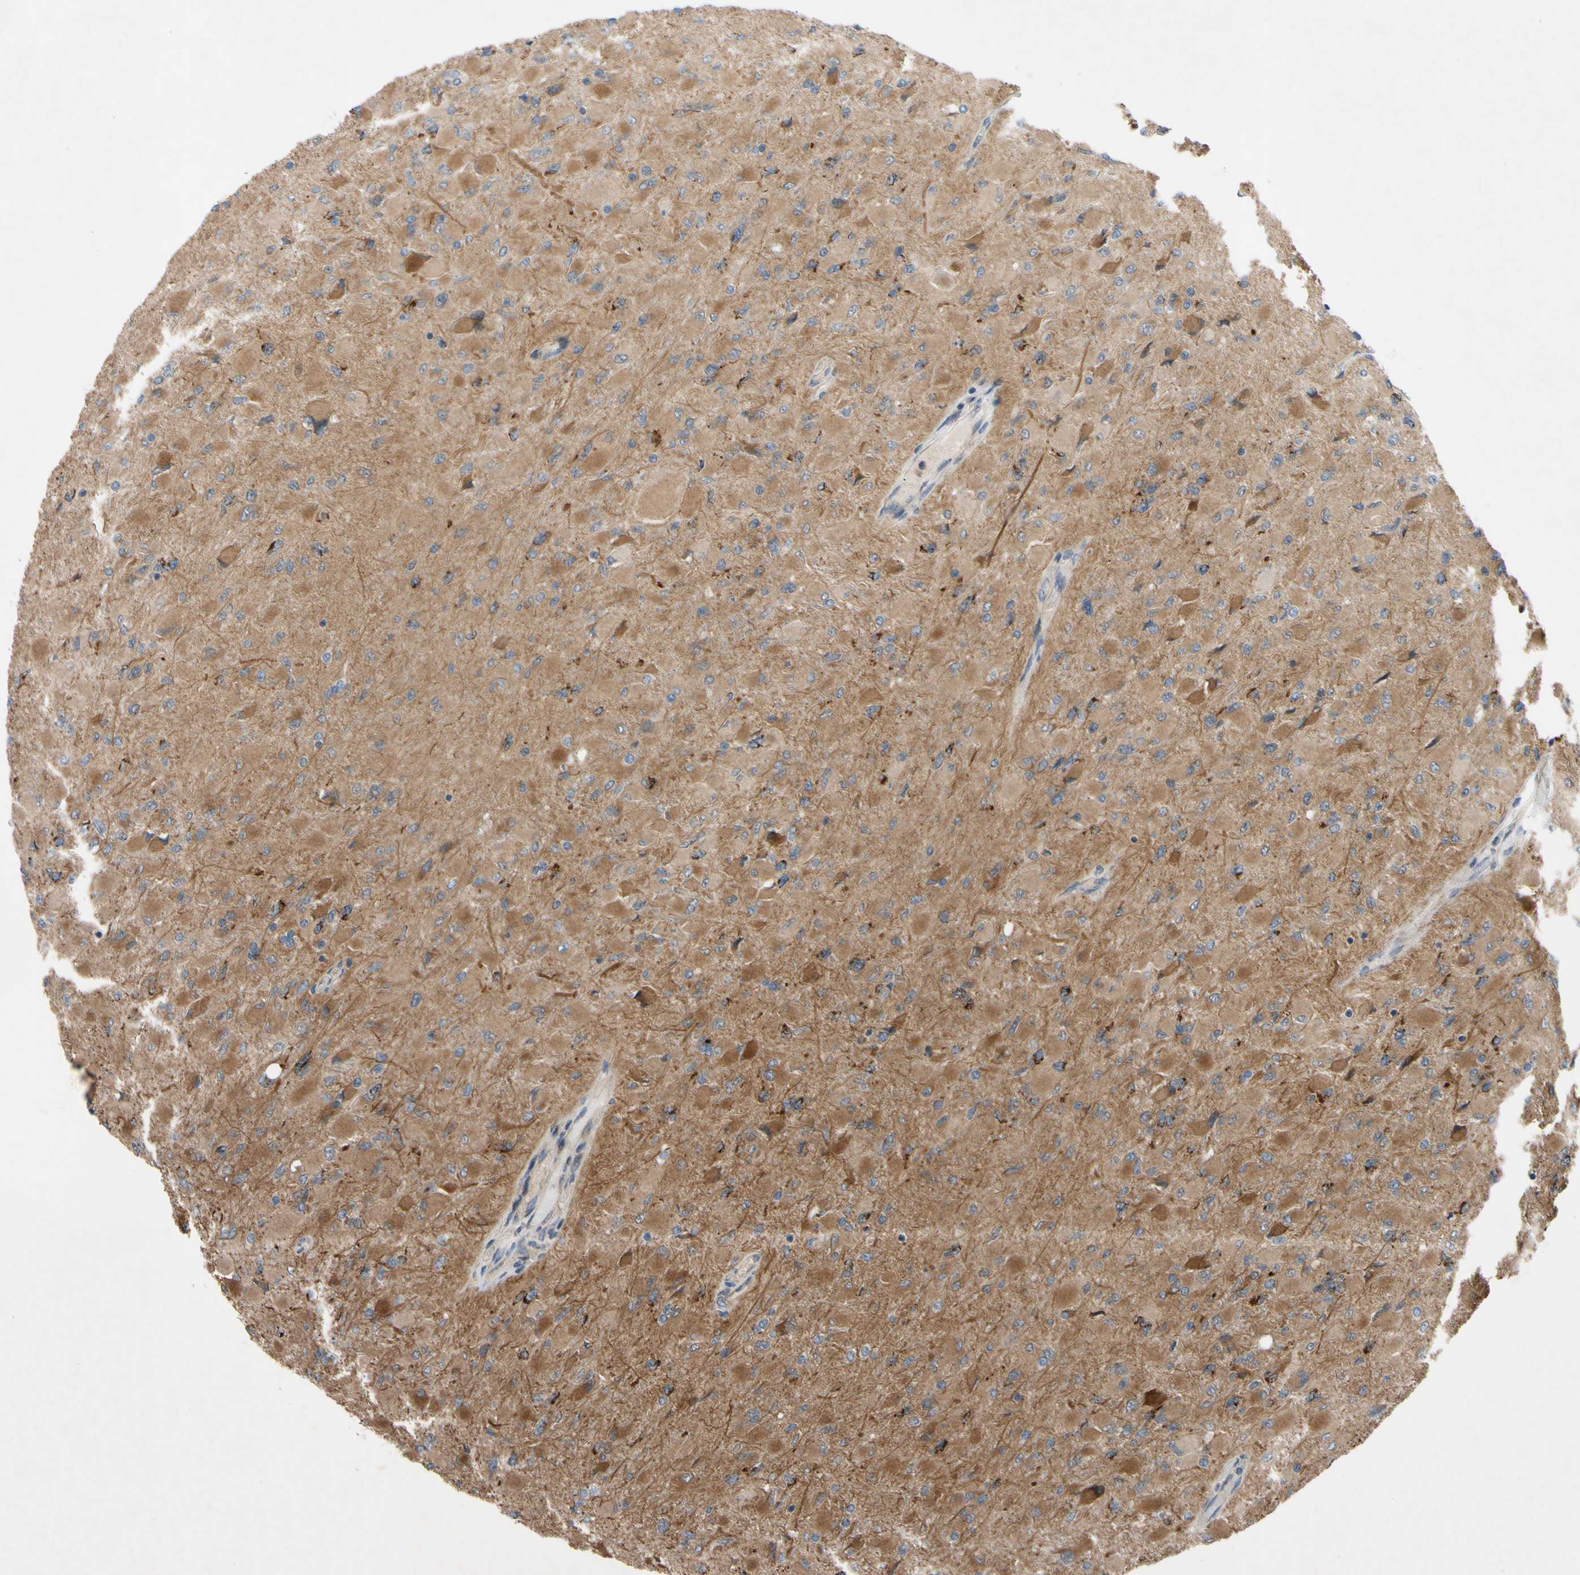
{"staining": {"intensity": "moderate", "quantity": ">75%", "location": "cytoplasmic/membranous"}, "tissue": "glioma", "cell_type": "Tumor cells", "image_type": "cancer", "snomed": [{"axis": "morphology", "description": "Glioma, malignant, High grade"}, {"axis": "topography", "description": "Cerebral cortex"}], "caption": "Immunohistochemistry histopathology image of human glioma stained for a protein (brown), which displays medium levels of moderate cytoplasmic/membranous staining in approximately >75% of tumor cells.", "gene": "SVIL", "patient": {"sex": "female", "age": 36}}